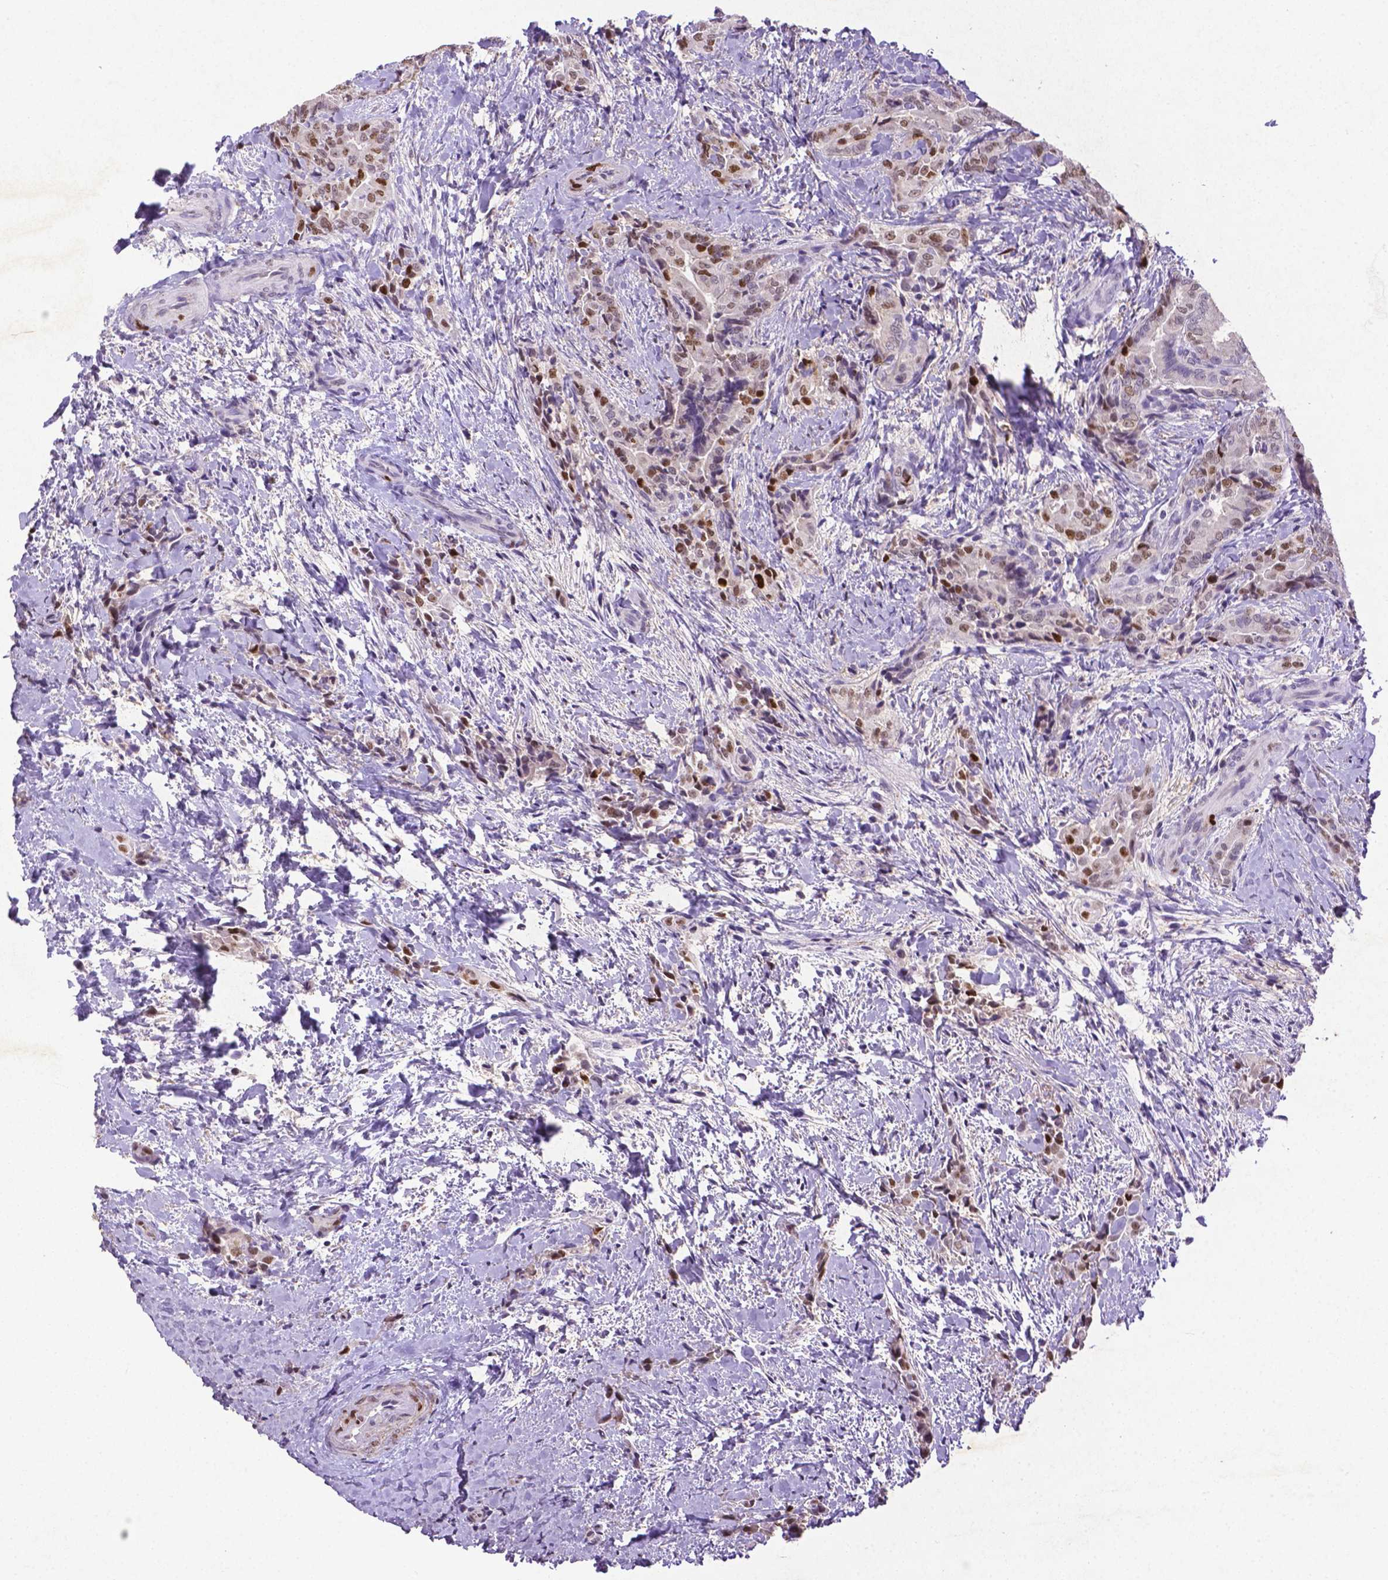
{"staining": {"intensity": "moderate", "quantity": "25%-75%", "location": "nuclear"}, "tissue": "thyroid cancer", "cell_type": "Tumor cells", "image_type": "cancer", "snomed": [{"axis": "morphology", "description": "Papillary adenocarcinoma, NOS"}, {"axis": "topography", "description": "Thyroid gland"}], "caption": "Human papillary adenocarcinoma (thyroid) stained with a protein marker reveals moderate staining in tumor cells.", "gene": "CDKN1A", "patient": {"sex": "male", "age": 61}}